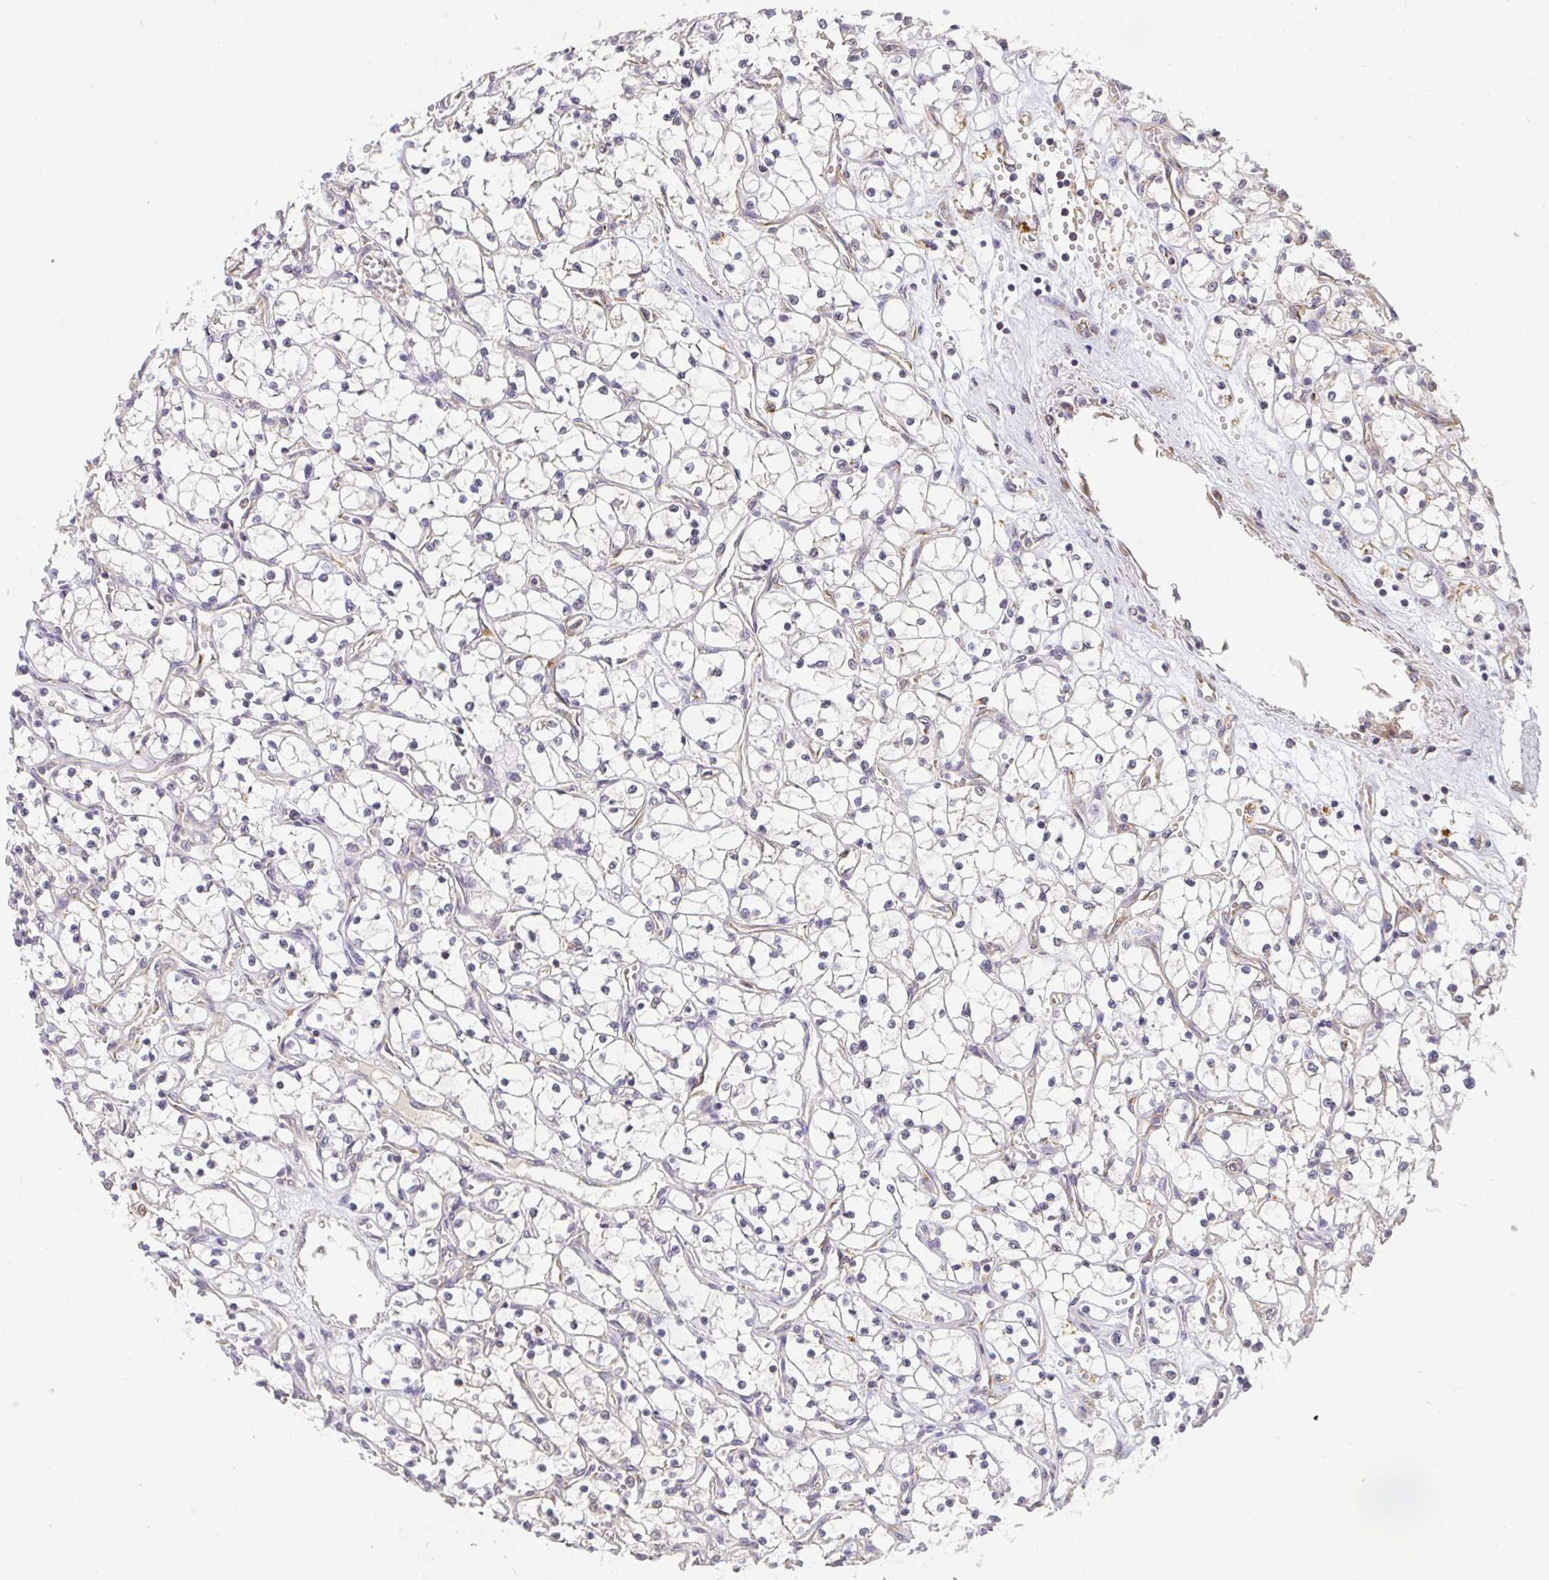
{"staining": {"intensity": "weak", "quantity": "<25%", "location": "cytoplasmic/membranous"}, "tissue": "renal cancer", "cell_type": "Tumor cells", "image_type": "cancer", "snomed": [{"axis": "morphology", "description": "Adenocarcinoma, NOS"}, {"axis": "topography", "description": "Kidney"}], "caption": "This is an immunohistochemistry image of human renal cancer (adenocarcinoma). There is no positivity in tumor cells.", "gene": "SLC35B3", "patient": {"sex": "female", "age": 69}}